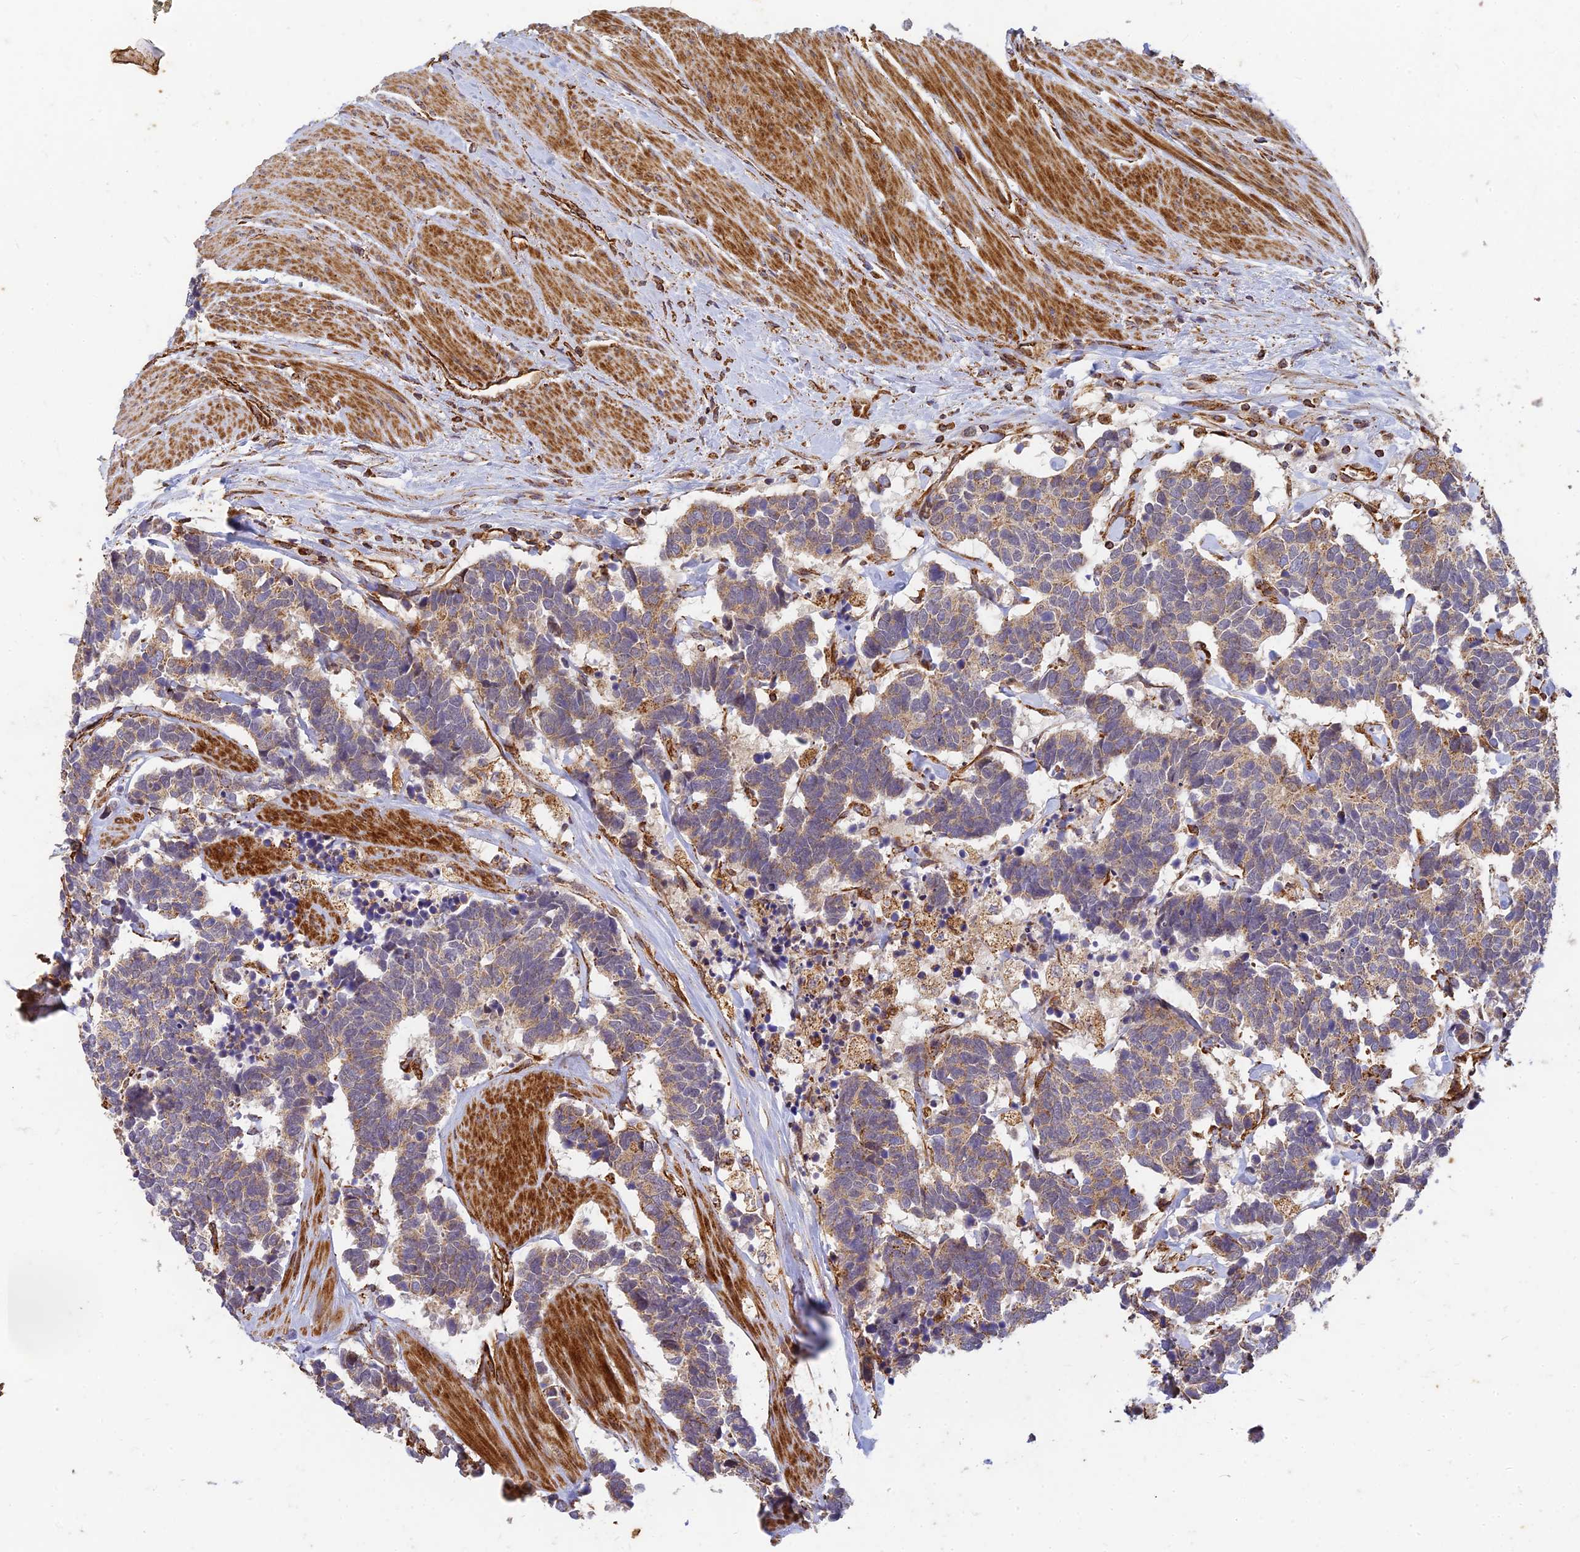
{"staining": {"intensity": "moderate", "quantity": ">75%", "location": "cytoplasmic/membranous"}, "tissue": "carcinoid", "cell_type": "Tumor cells", "image_type": "cancer", "snomed": [{"axis": "morphology", "description": "Carcinoma, NOS"}, {"axis": "morphology", "description": "Carcinoid, malignant, NOS"}, {"axis": "topography", "description": "Urinary bladder"}], "caption": "An immunohistochemistry image of neoplastic tissue is shown. Protein staining in brown shows moderate cytoplasmic/membranous positivity in carcinoma within tumor cells.", "gene": "DSTYK", "patient": {"sex": "male", "age": 57}}